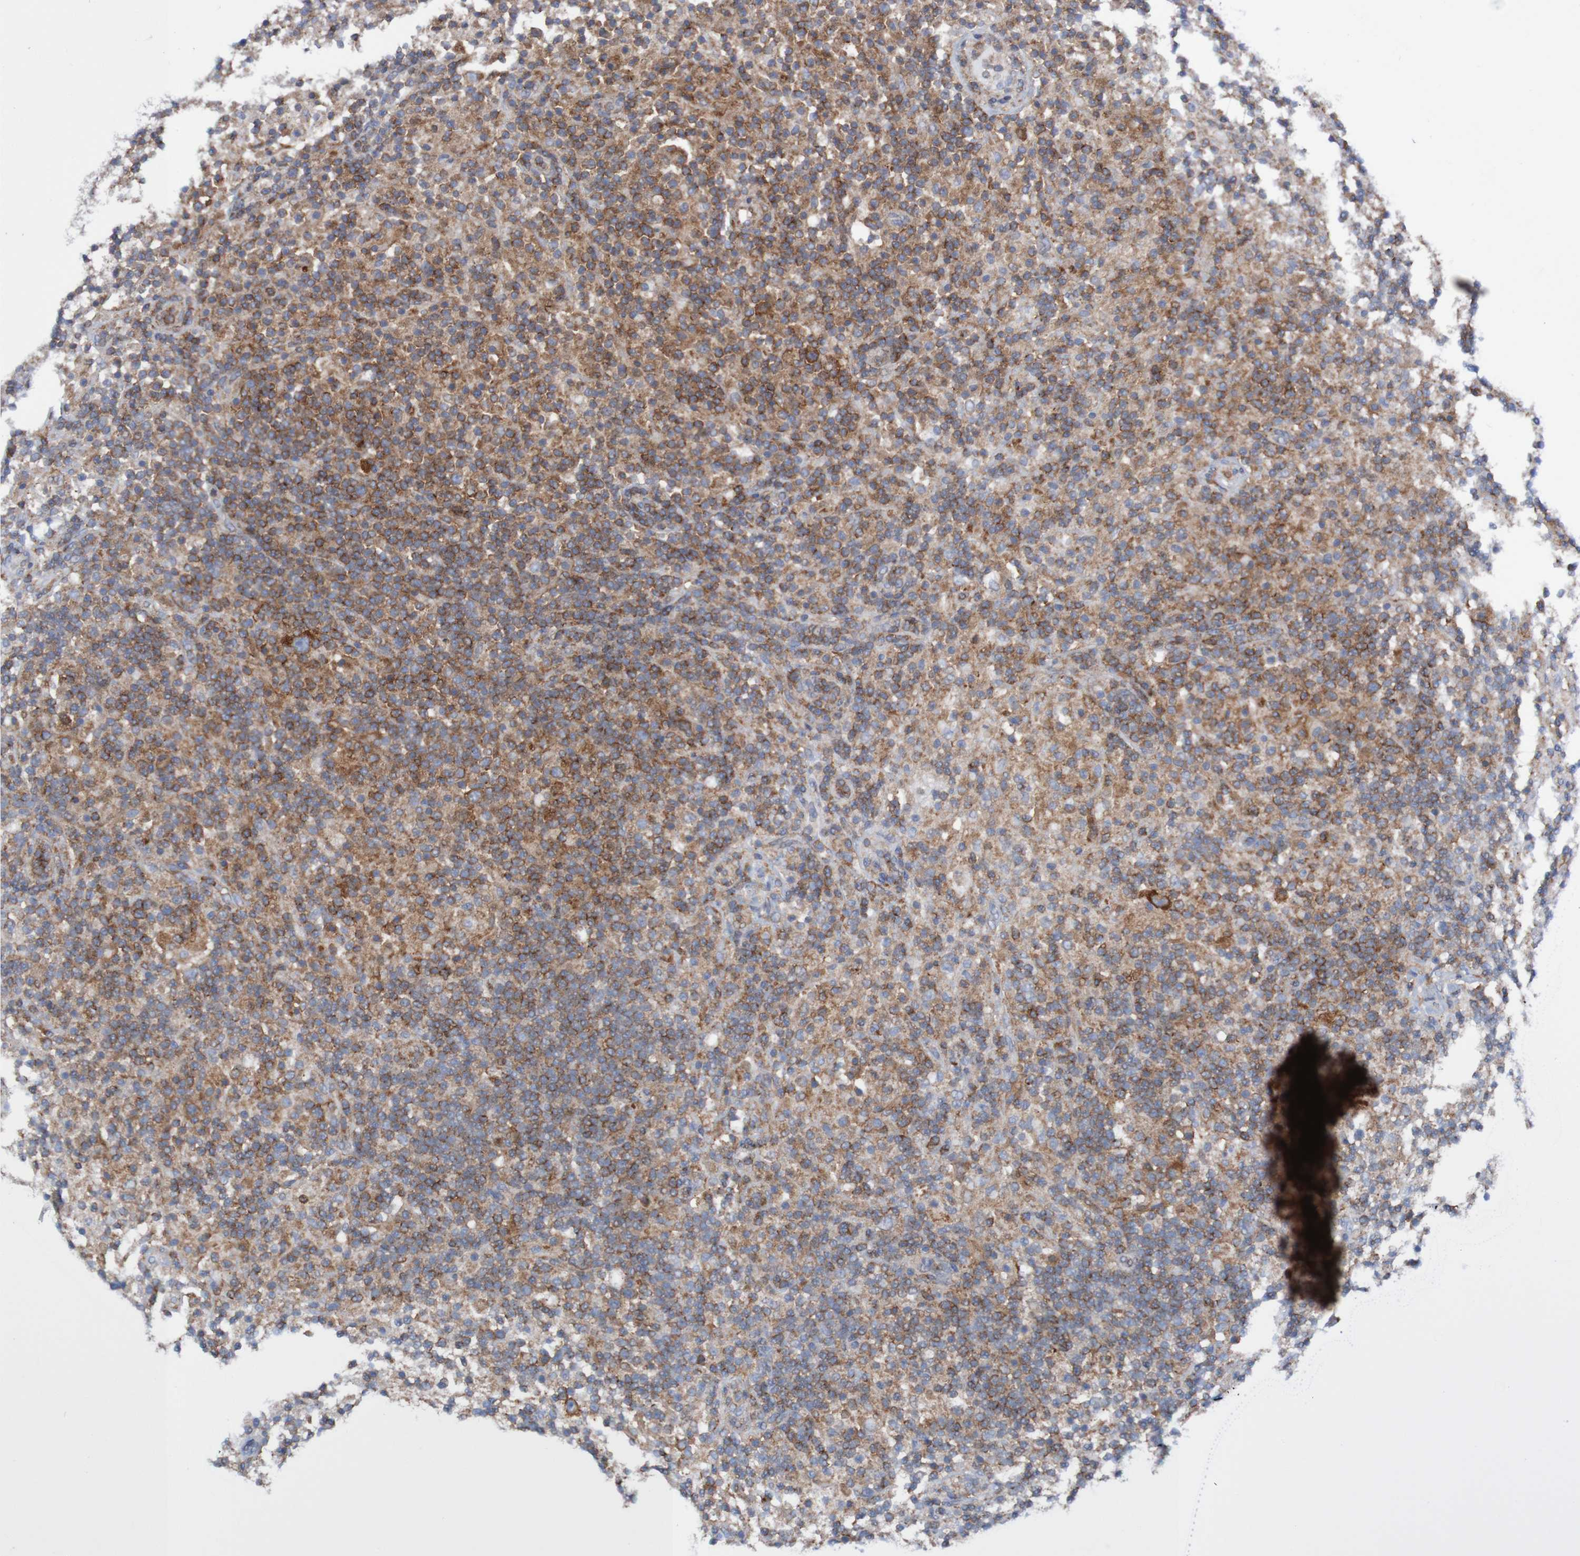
{"staining": {"intensity": "strong", "quantity": ">75%", "location": "cytoplasmic/membranous"}, "tissue": "lymphoma", "cell_type": "Tumor cells", "image_type": "cancer", "snomed": [{"axis": "morphology", "description": "Hodgkin's disease, NOS"}, {"axis": "topography", "description": "Lymph node"}], "caption": "Immunohistochemistry (IHC) histopathology image of neoplastic tissue: human lymphoma stained using IHC reveals high levels of strong protein expression localized specifically in the cytoplasmic/membranous of tumor cells, appearing as a cytoplasmic/membranous brown color.", "gene": "FXR2", "patient": {"sex": "male", "age": 70}}